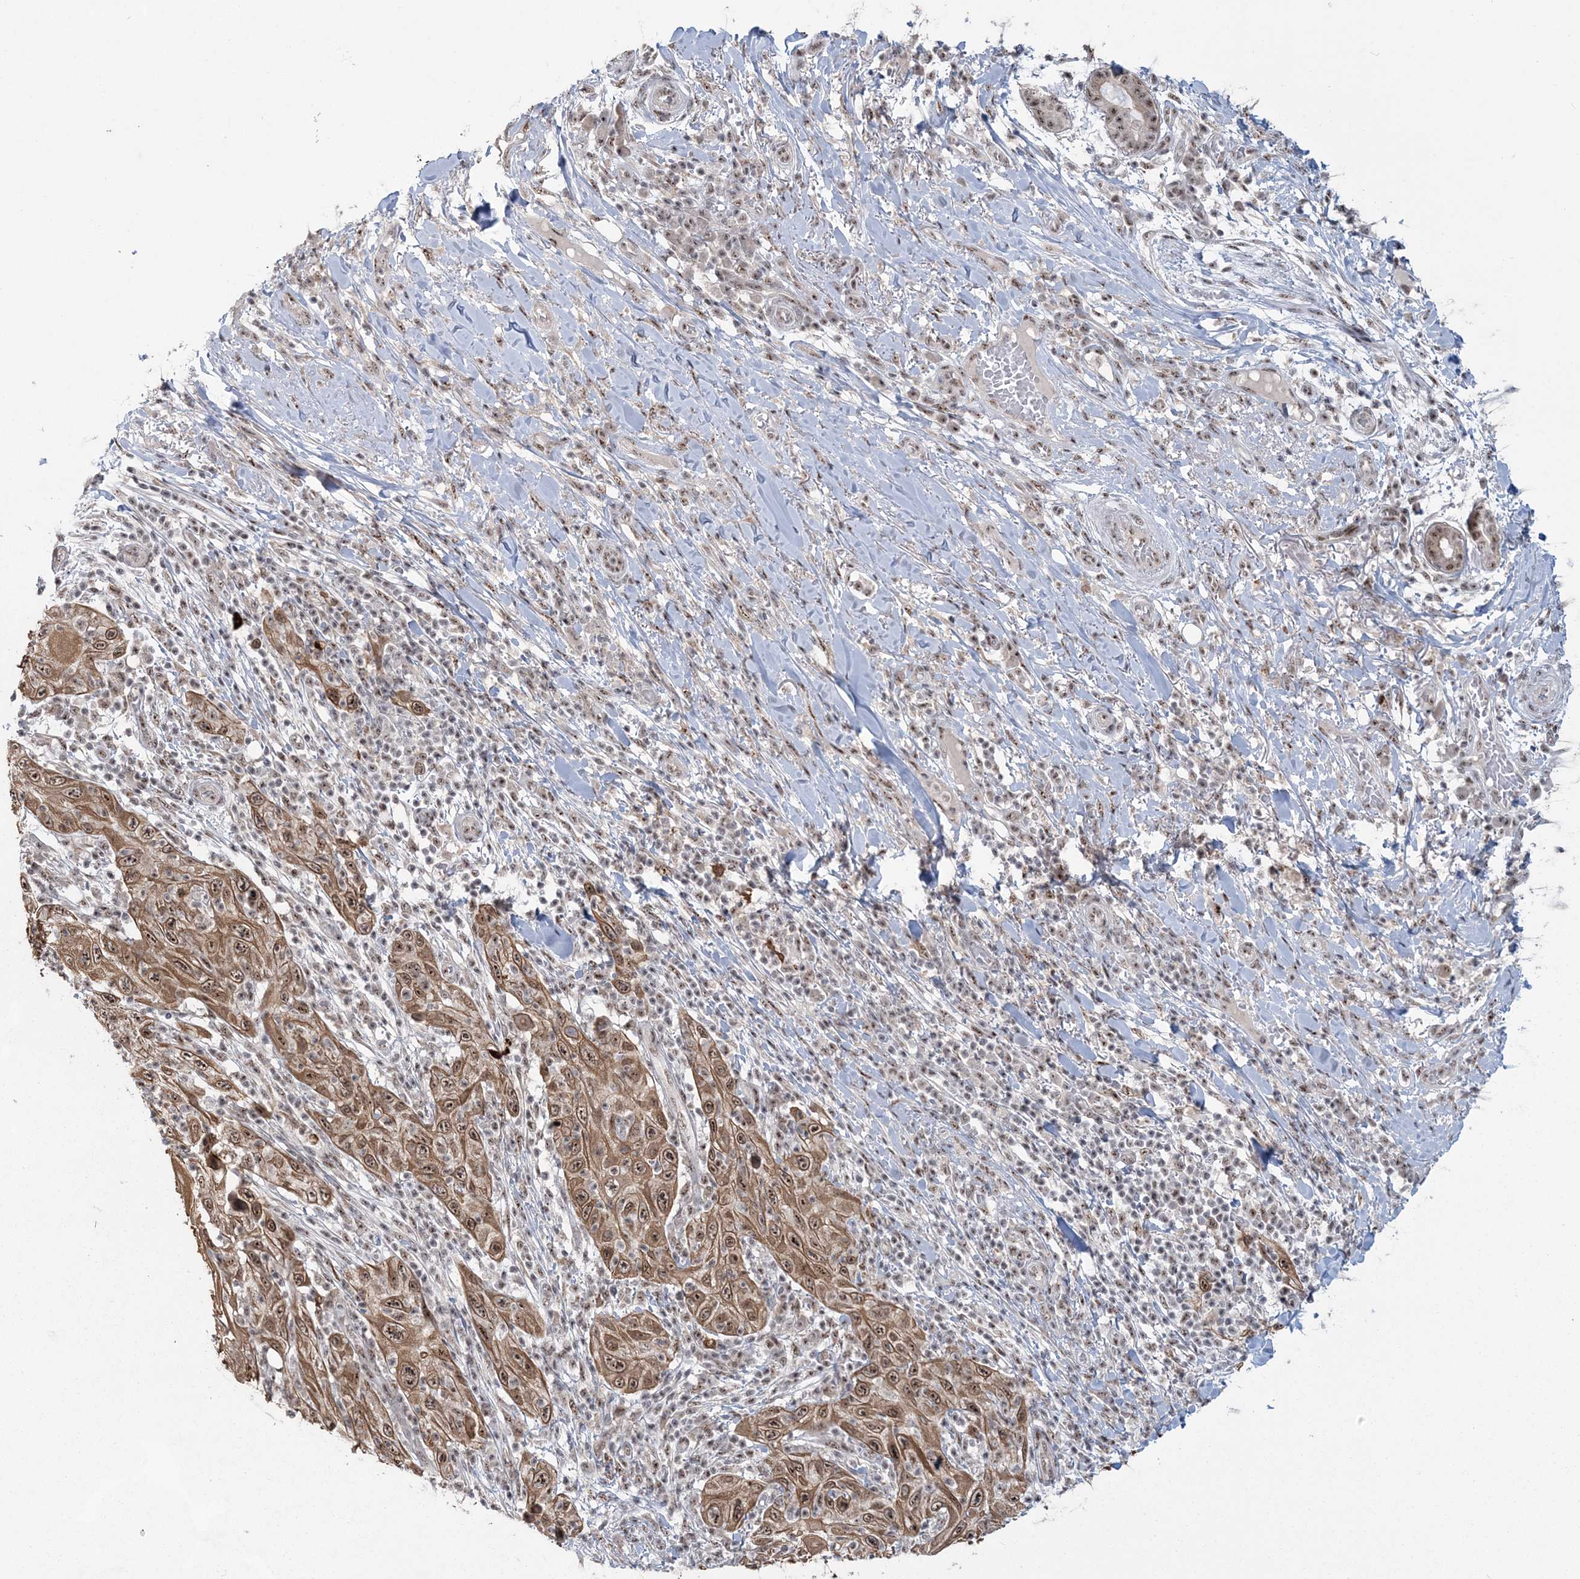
{"staining": {"intensity": "moderate", "quantity": ">75%", "location": "cytoplasmic/membranous,nuclear"}, "tissue": "skin cancer", "cell_type": "Tumor cells", "image_type": "cancer", "snomed": [{"axis": "morphology", "description": "Squamous cell carcinoma, NOS"}, {"axis": "topography", "description": "Skin"}], "caption": "IHC (DAB (3,3'-diaminobenzidine)) staining of human skin squamous cell carcinoma demonstrates moderate cytoplasmic/membranous and nuclear protein expression in approximately >75% of tumor cells.", "gene": "KDM6B", "patient": {"sex": "female", "age": 88}}